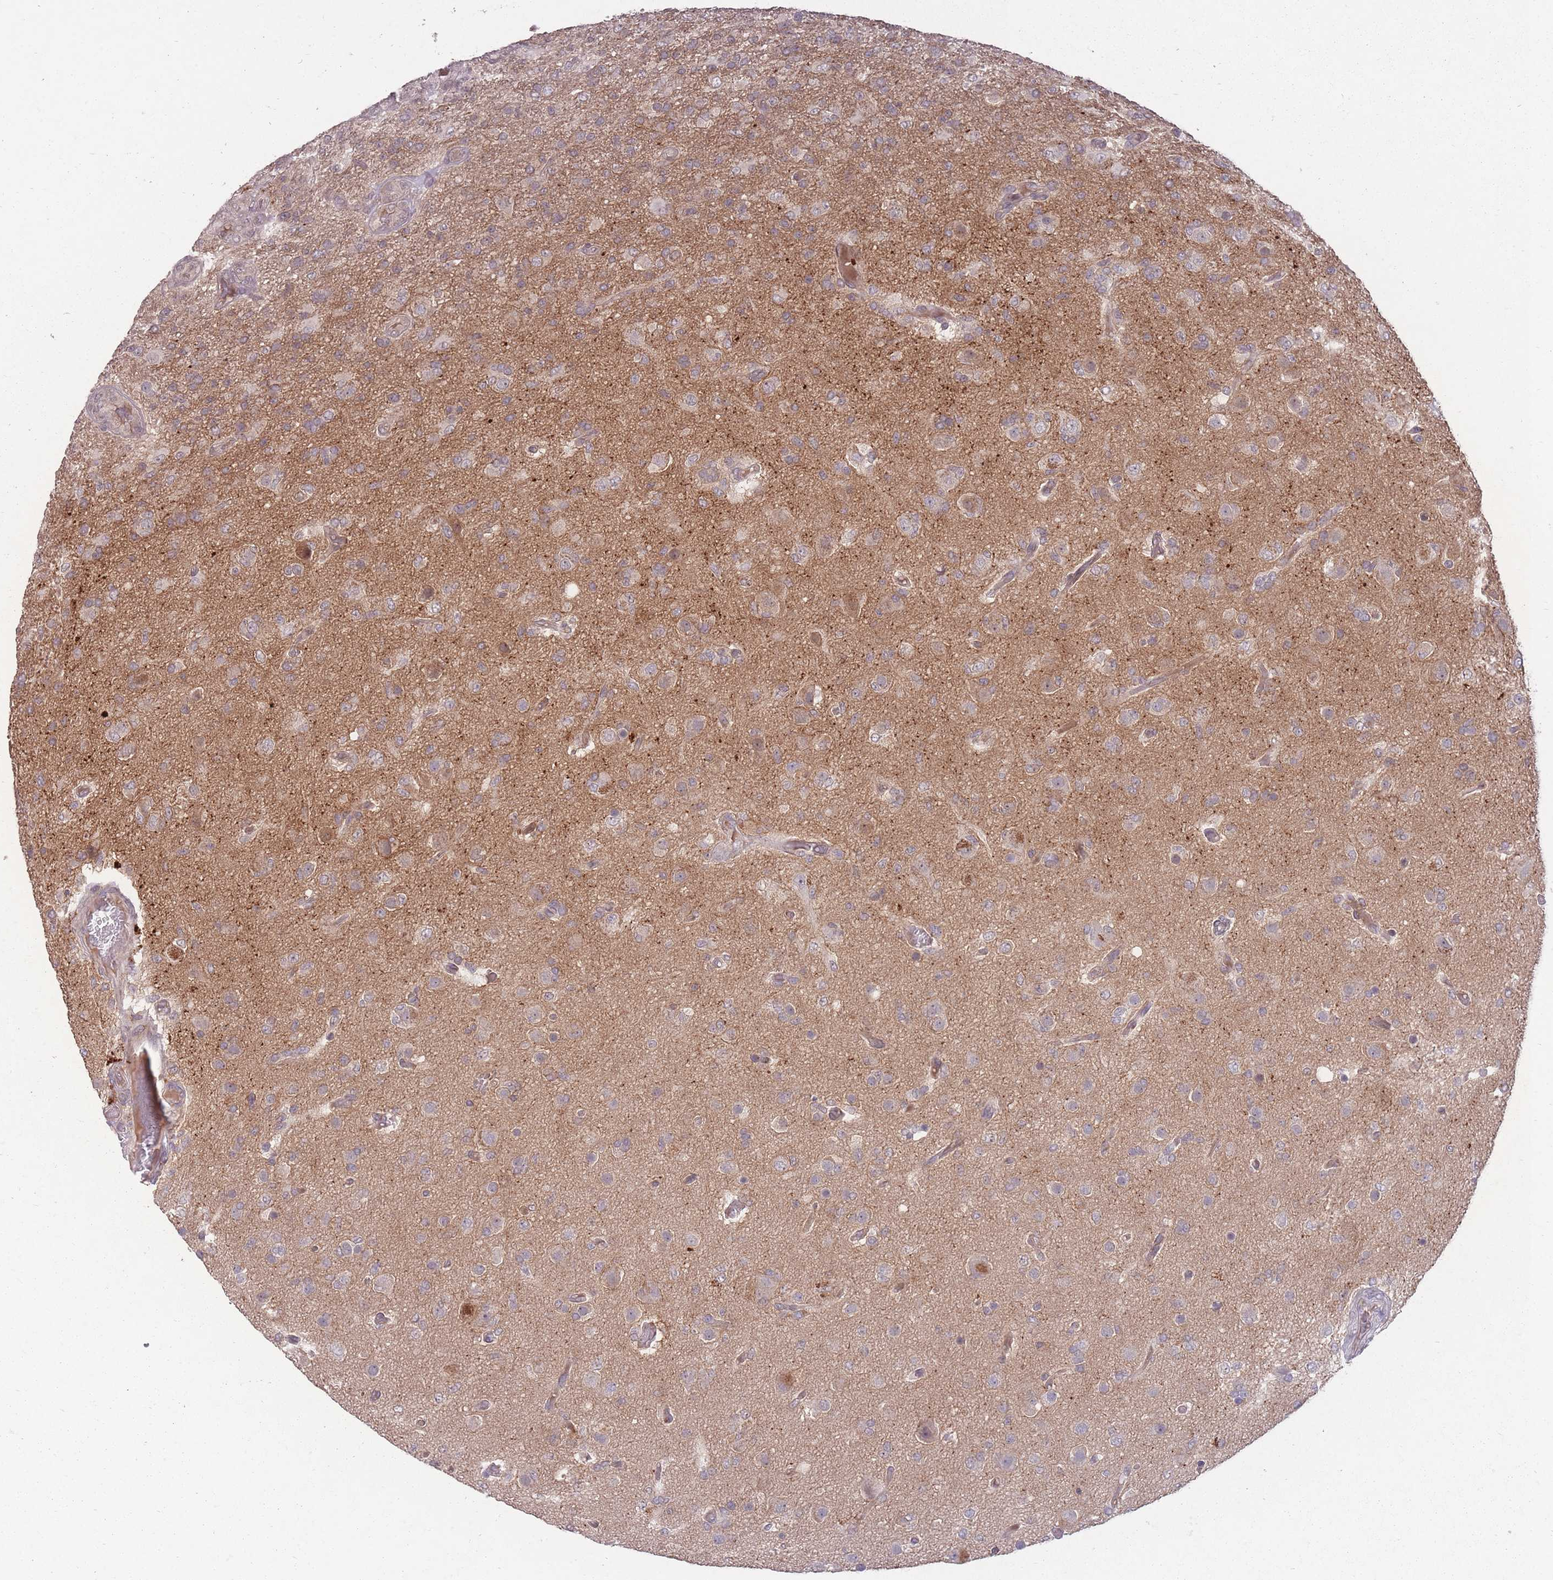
{"staining": {"intensity": "negative", "quantity": "none", "location": "none"}, "tissue": "glioma", "cell_type": "Tumor cells", "image_type": "cancer", "snomed": [{"axis": "morphology", "description": "Glioma, malignant, High grade"}, {"axis": "topography", "description": "Brain"}], "caption": "Immunohistochemistry (IHC) photomicrograph of neoplastic tissue: glioma stained with DAB displays no significant protein positivity in tumor cells. Nuclei are stained in blue.", "gene": "ADCYAP1R1", "patient": {"sex": "female", "age": 74}}